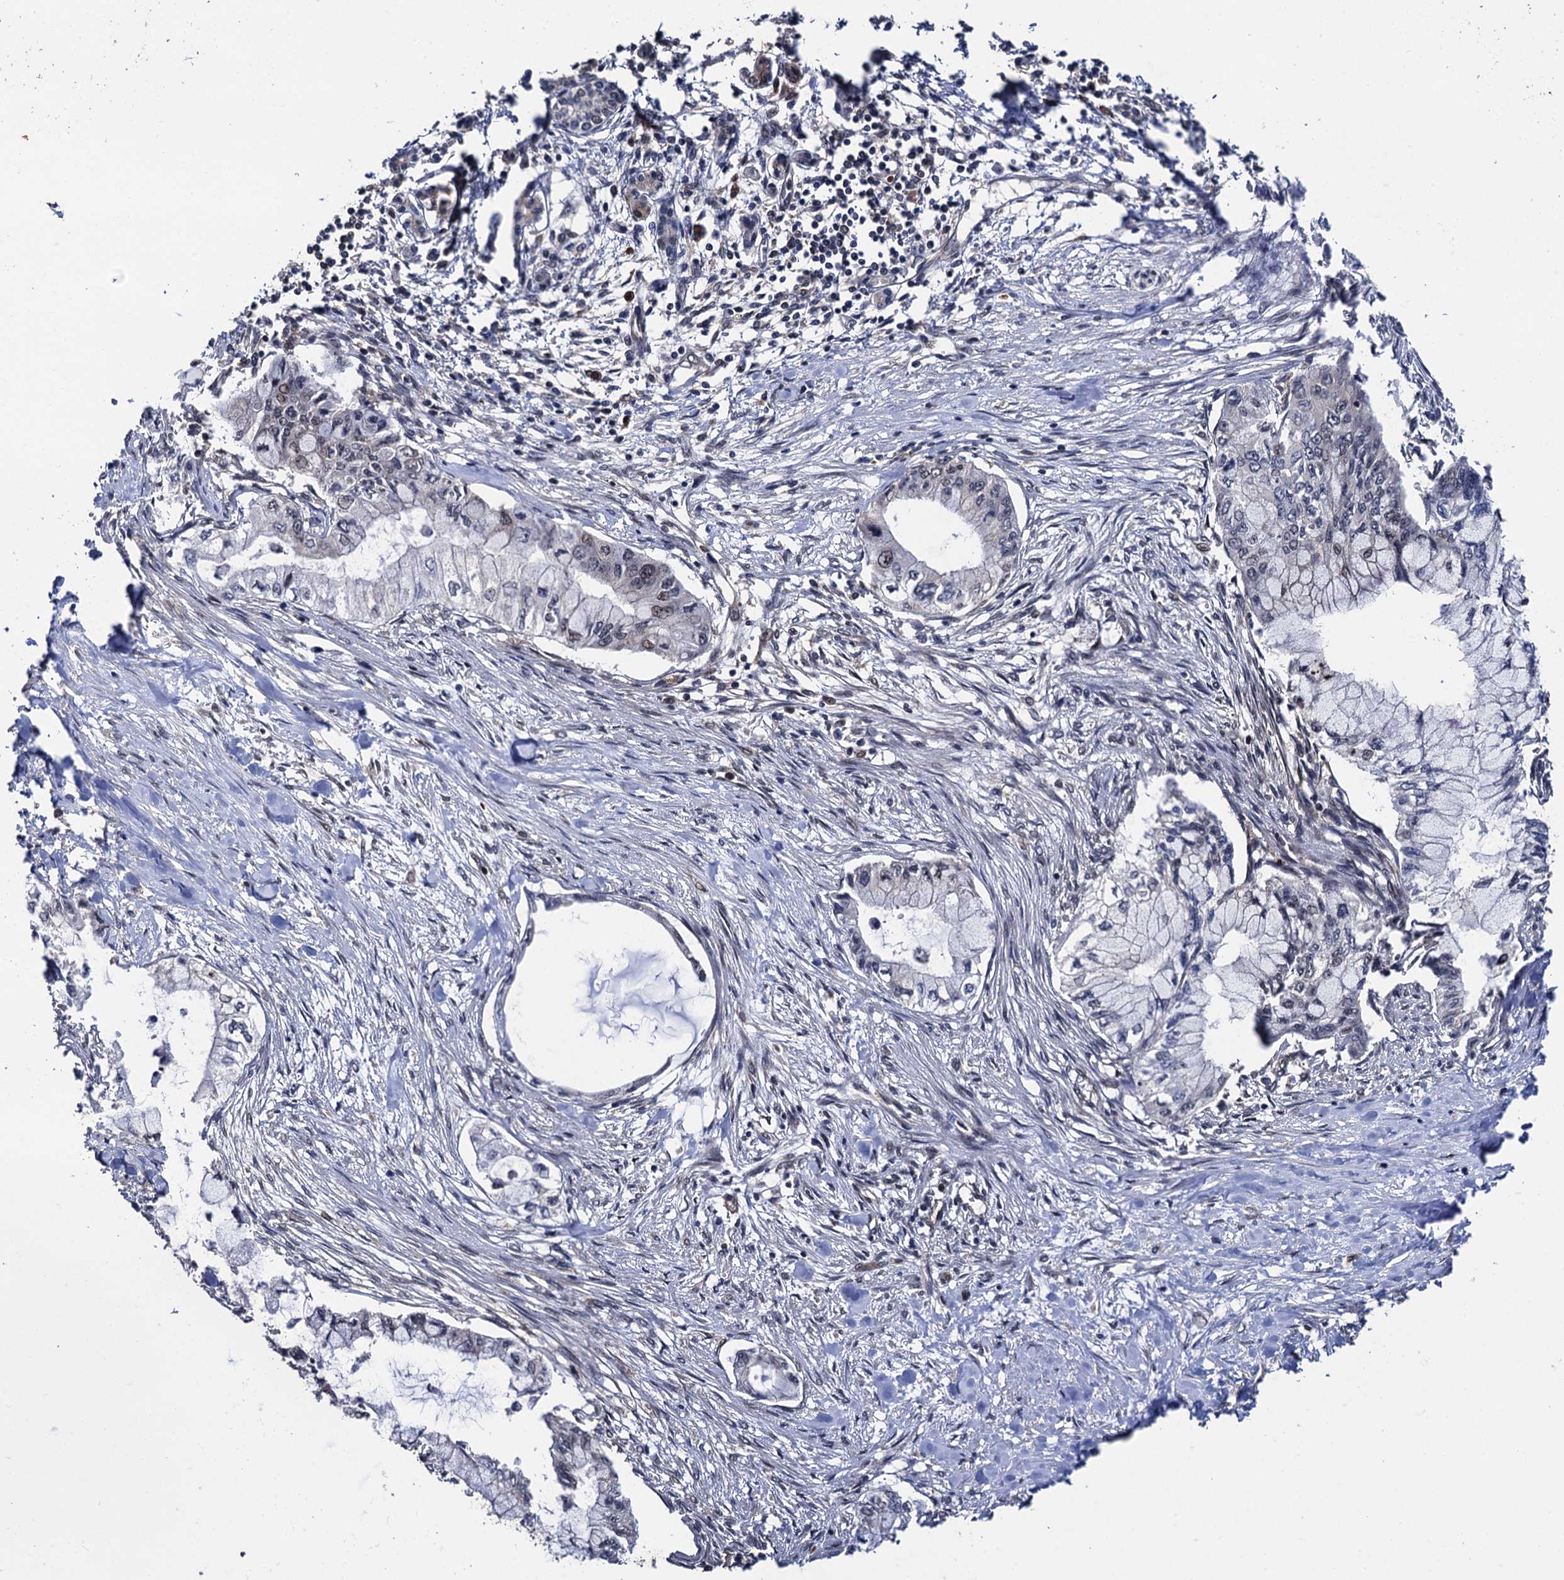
{"staining": {"intensity": "negative", "quantity": "none", "location": "none"}, "tissue": "pancreatic cancer", "cell_type": "Tumor cells", "image_type": "cancer", "snomed": [{"axis": "morphology", "description": "Adenocarcinoma, NOS"}, {"axis": "topography", "description": "Pancreas"}], "caption": "A high-resolution photomicrograph shows immunohistochemistry (IHC) staining of pancreatic cancer (adenocarcinoma), which reveals no significant positivity in tumor cells.", "gene": "CDC23", "patient": {"sex": "female", "age": 78}}